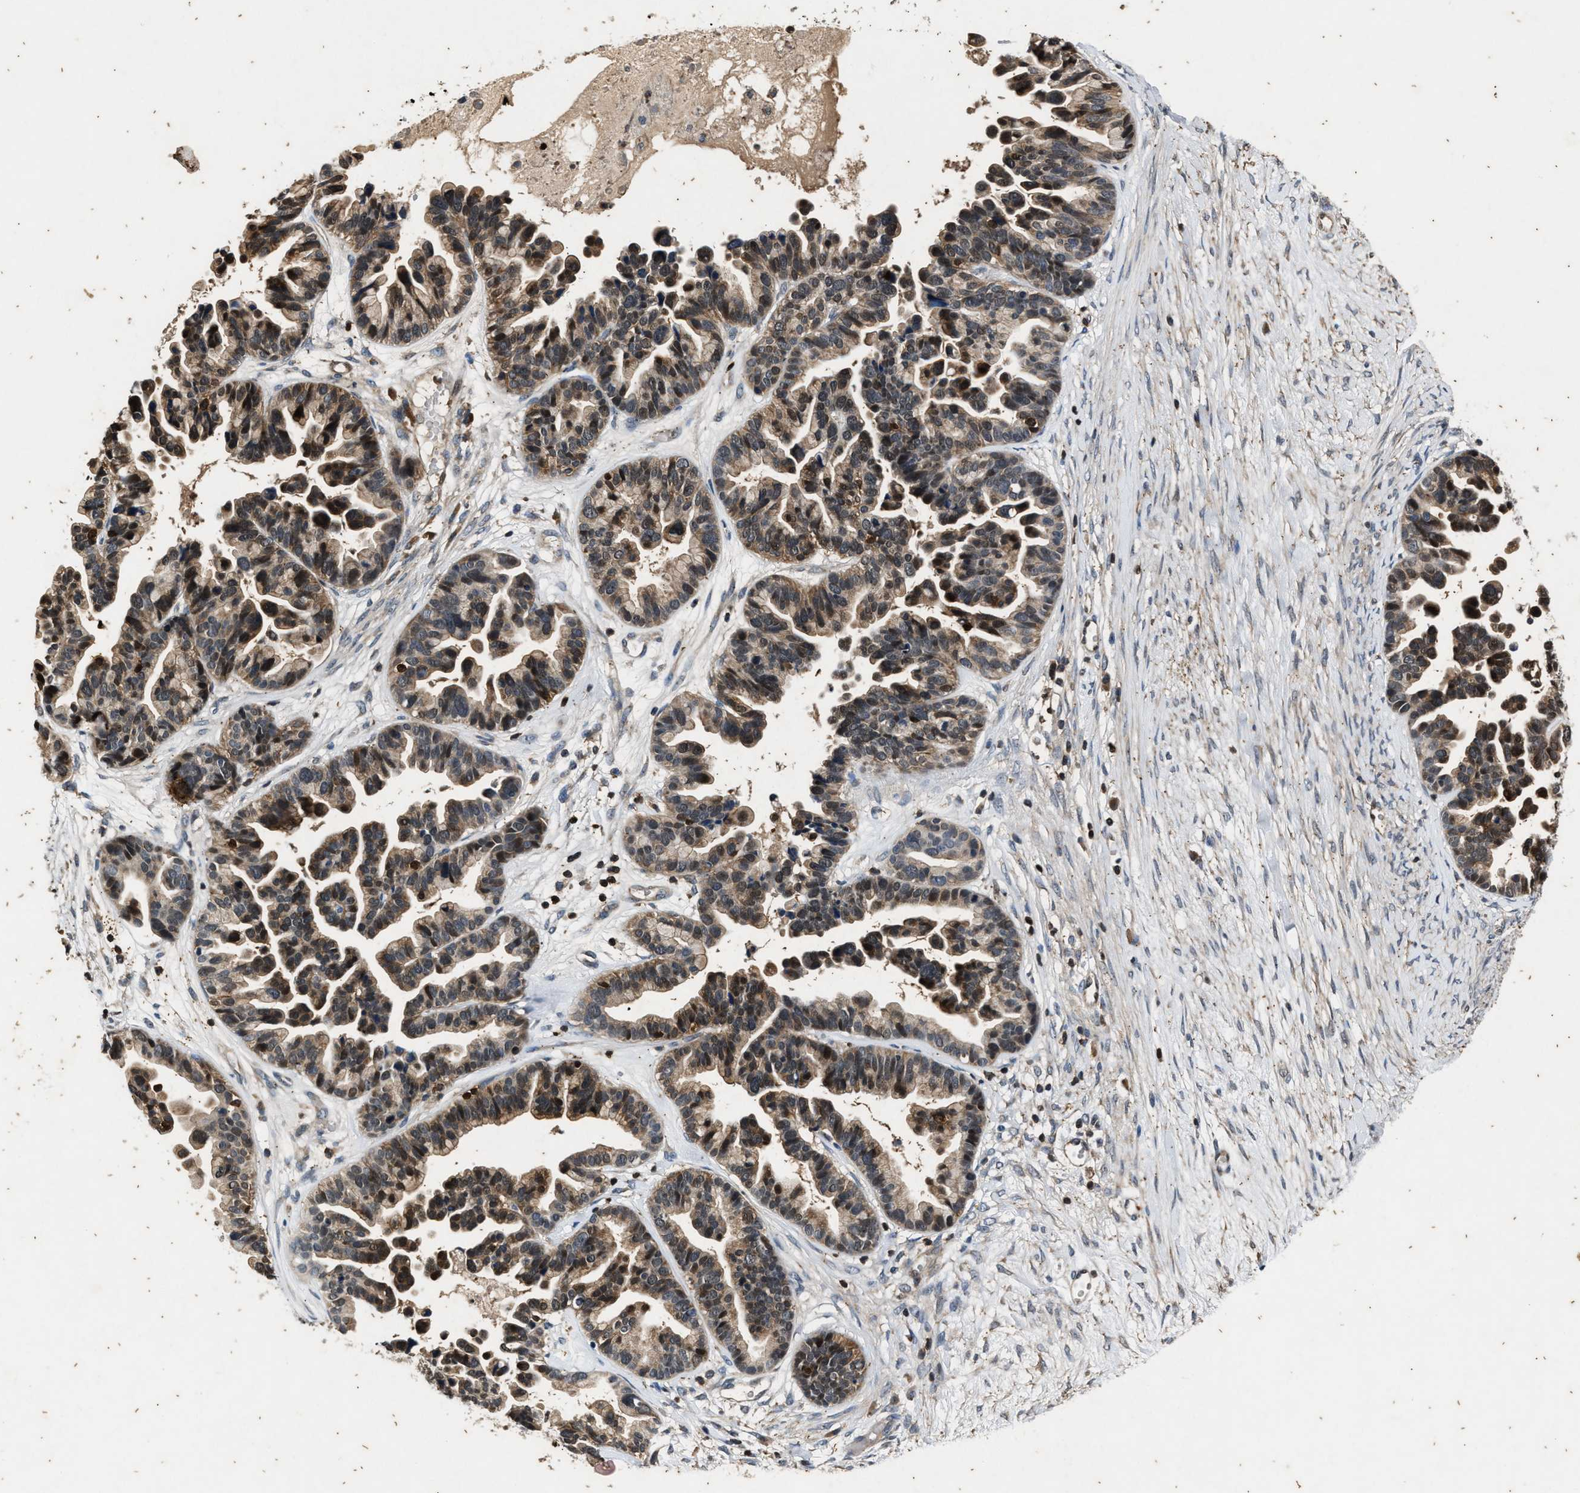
{"staining": {"intensity": "weak", "quantity": ">75%", "location": "cytoplasmic/membranous"}, "tissue": "ovarian cancer", "cell_type": "Tumor cells", "image_type": "cancer", "snomed": [{"axis": "morphology", "description": "Cystadenocarcinoma, serous, NOS"}, {"axis": "topography", "description": "Ovary"}], "caption": "Ovarian serous cystadenocarcinoma tissue displays weak cytoplasmic/membranous staining in about >75% of tumor cells, visualized by immunohistochemistry.", "gene": "PTPN7", "patient": {"sex": "female", "age": 56}}